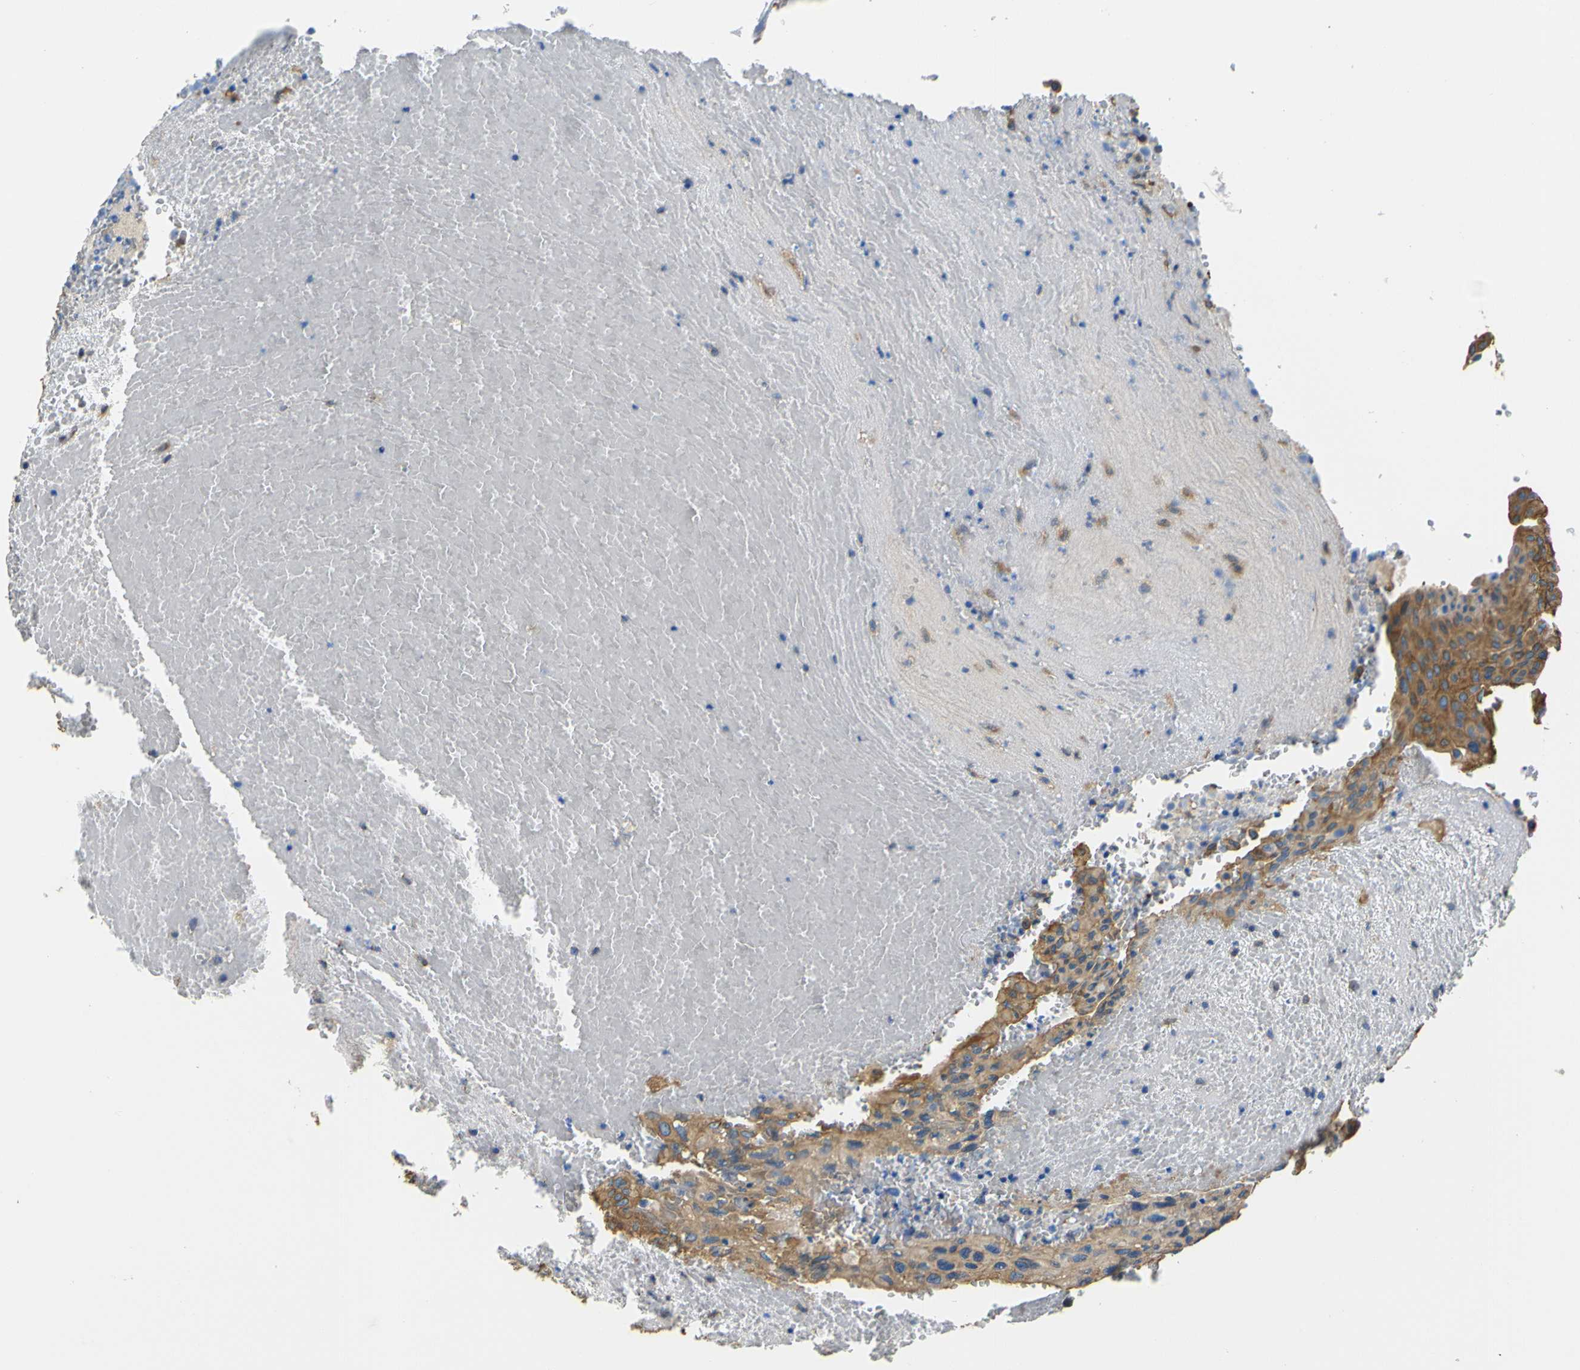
{"staining": {"intensity": "moderate", "quantity": ">75%", "location": "cytoplasmic/membranous"}, "tissue": "urothelial cancer", "cell_type": "Tumor cells", "image_type": "cancer", "snomed": [{"axis": "morphology", "description": "Urothelial carcinoma, High grade"}, {"axis": "topography", "description": "Urinary bladder"}], "caption": "Tumor cells display medium levels of moderate cytoplasmic/membranous positivity in about >75% of cells in human urothelial cancer.", "gene": "TUBB", "patient": {"sex": "male", "age": 66}}